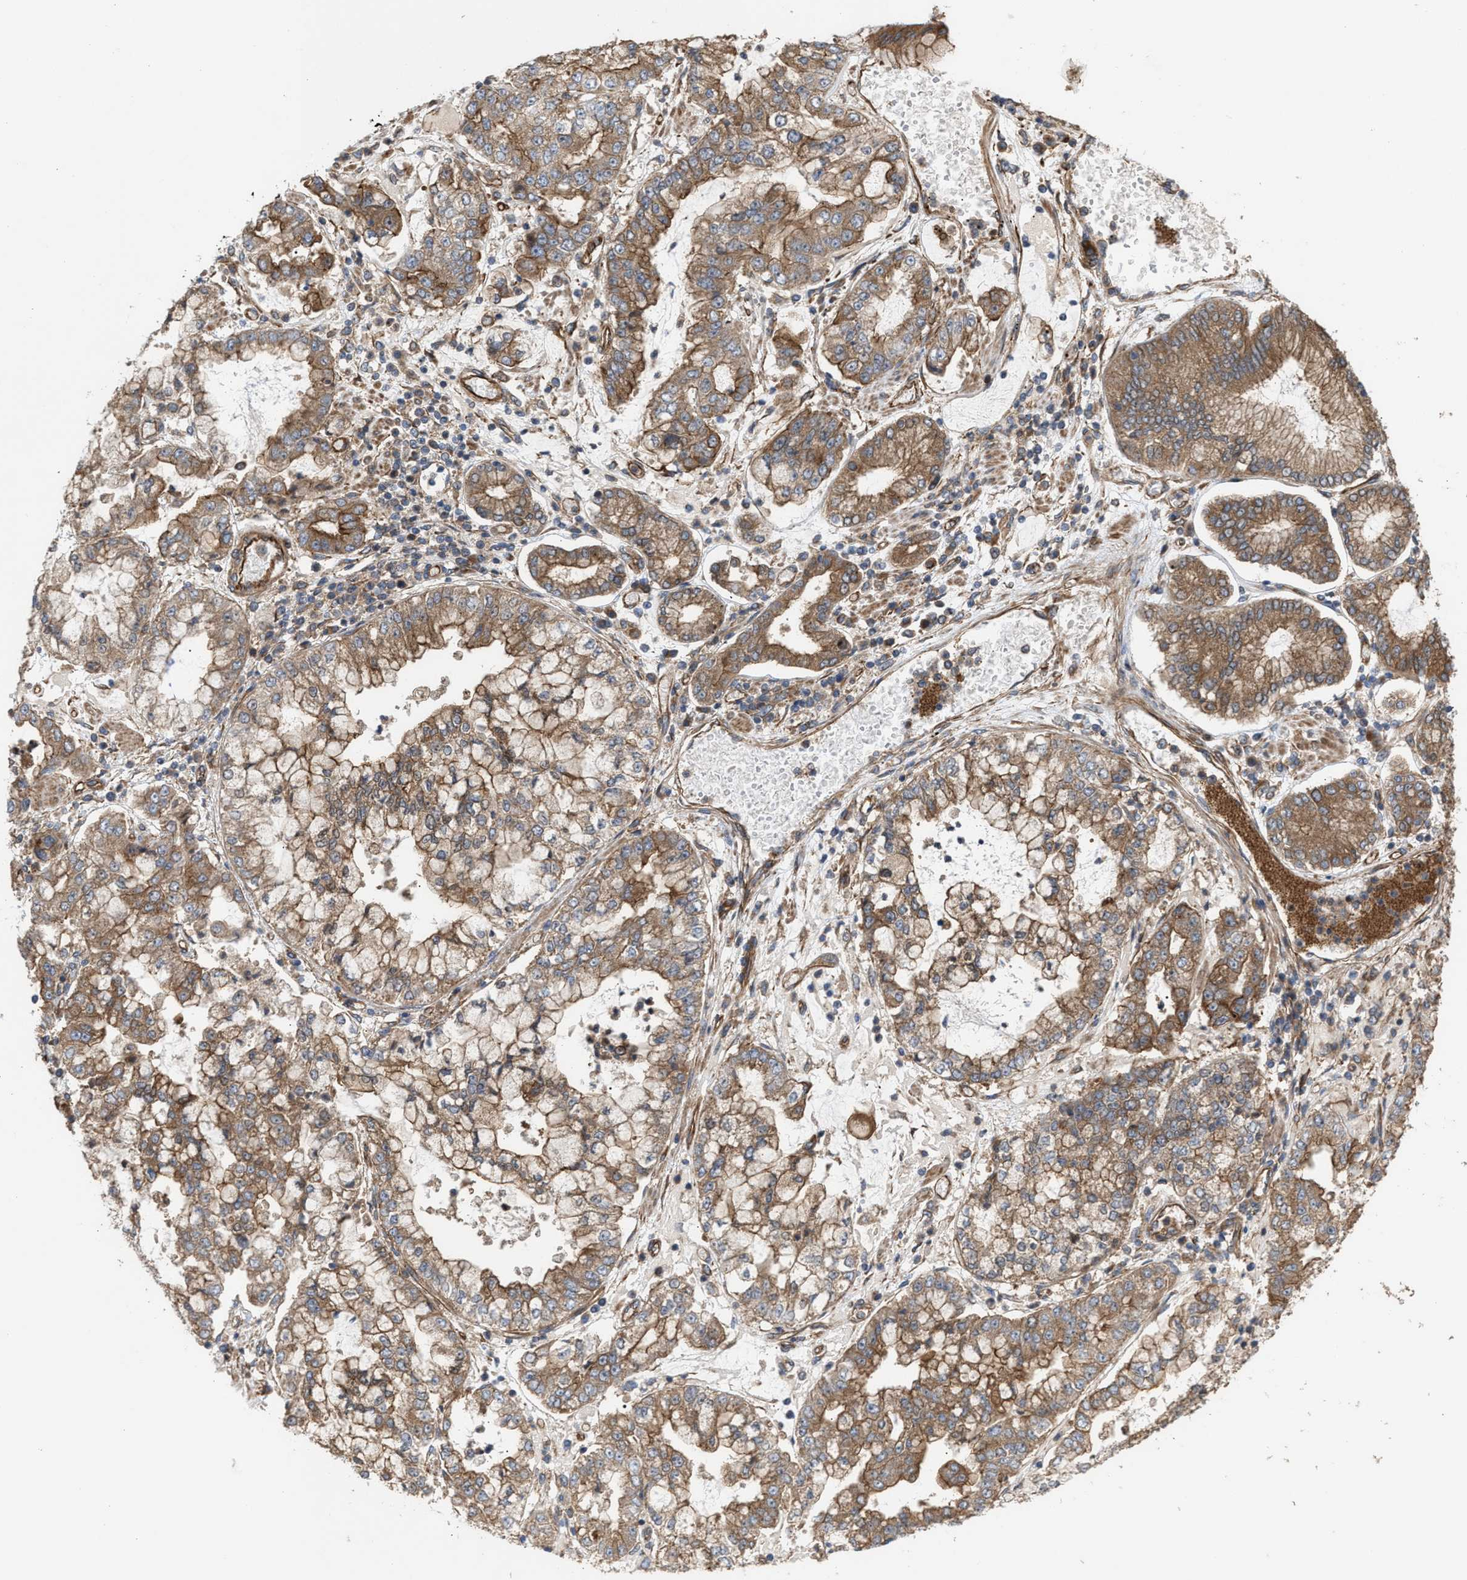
{"staining": {"intensity": "moderate", "quantity": ">75%", "location": "cytoplasmic/membranous"}, "tissue": "stomach cancer", "cell_type": "Tumor cells", "image_type": "cancer", "snomed": [{"axis": "morphology", "description": "Adenocarcinoma, NOS"}, {"axis": "topography", "description": "Stomach"}], "caption": "Moderate cytoplasmic/membranous expression is identified in approximately >75% of tumor cells in stomach adenocarcinoma. (brown staining indicates protein expression, while blue staining denotes nuclei).", "gene": "EPS15L1", "patient": {"sex": "male", "age": 76}}